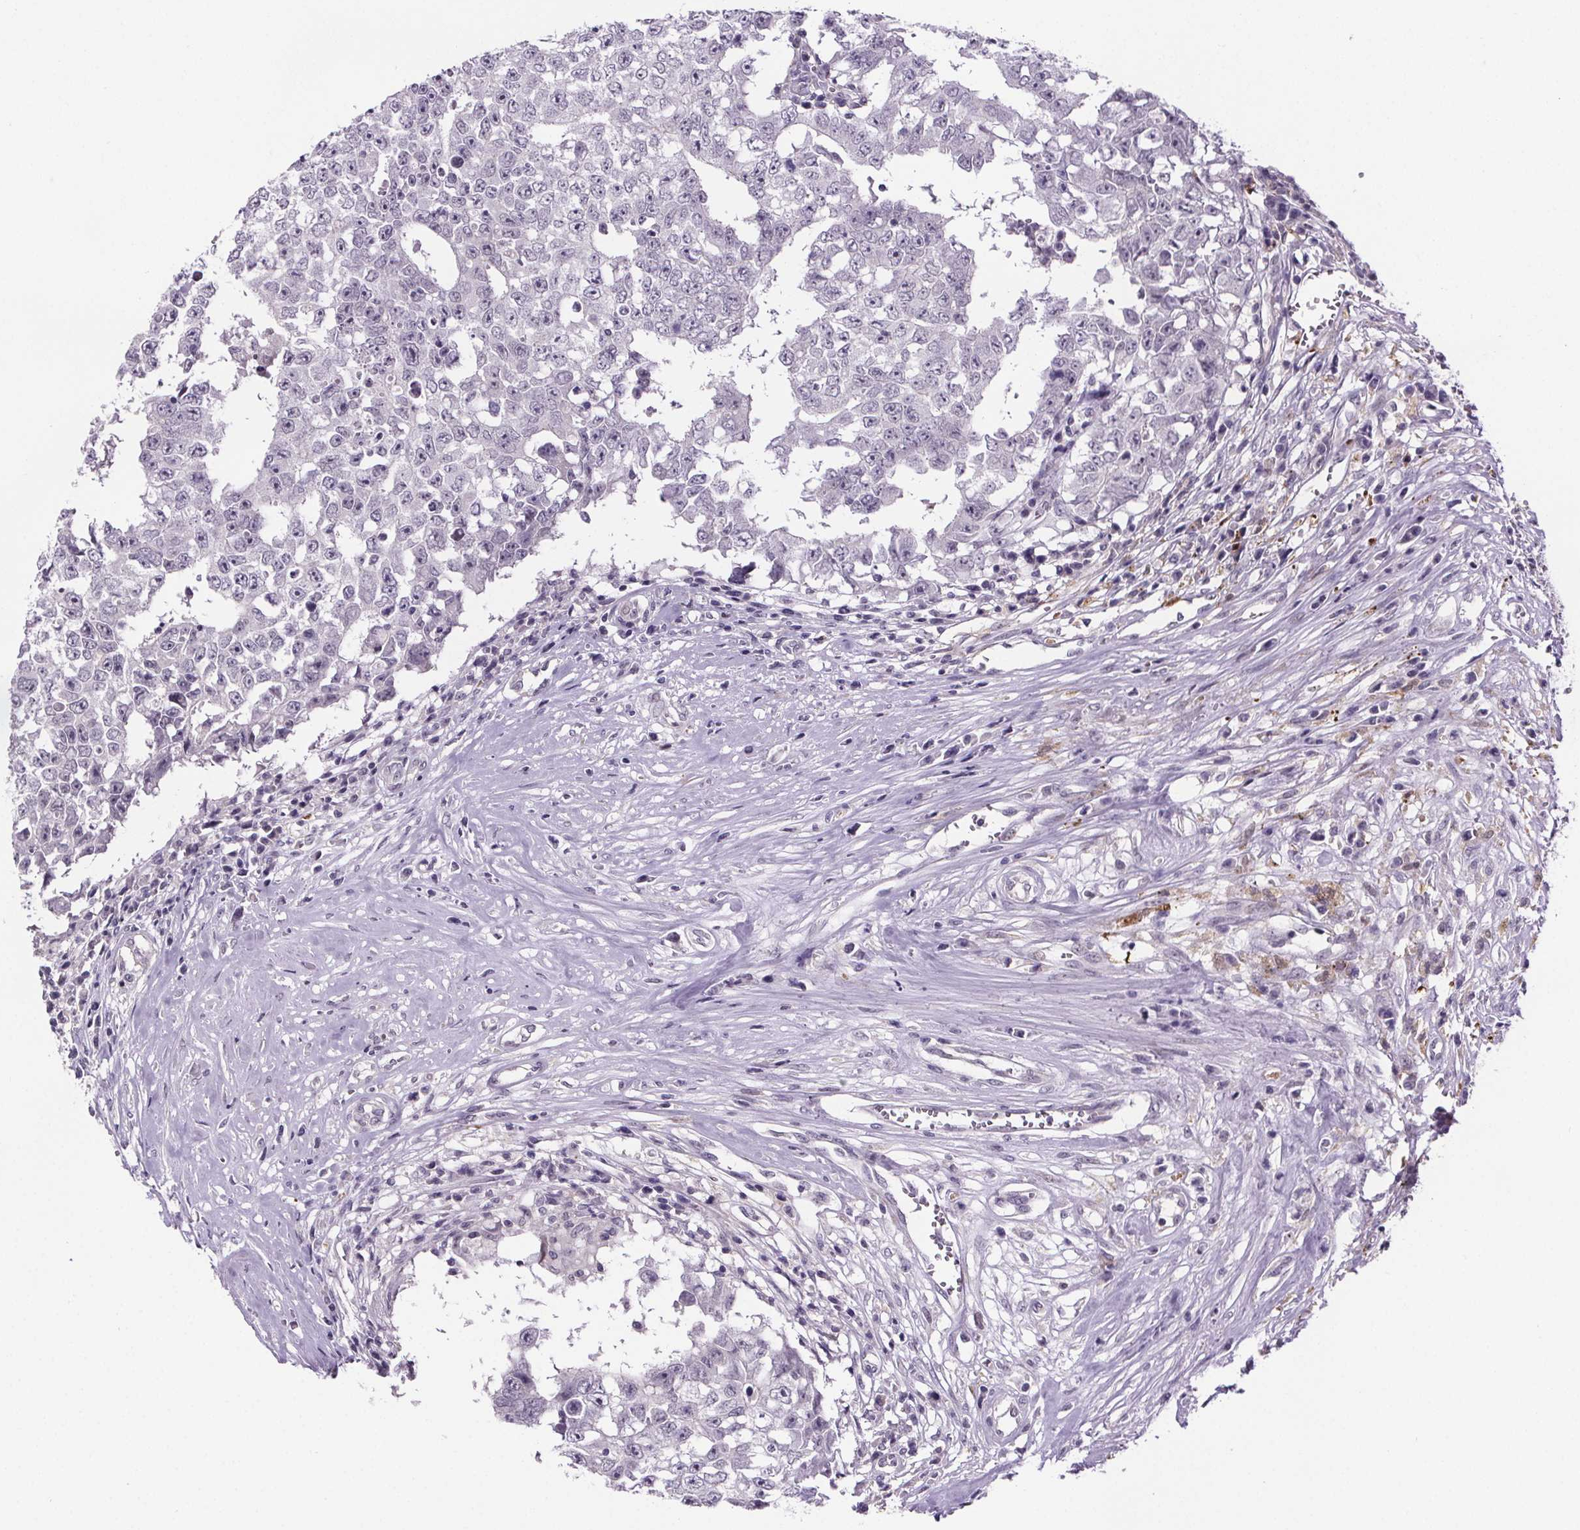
{"staining": {"intensity": "negative", "quantity": "none", "location": "none"}, "tissue": "testis cancer", "cell_type": "Tumor cells", "image_type": "cancer", "snomed": [{"axis": "morphology", "description": "Carcinoma, Embryonal, NOS"}, {"axis": "topography", "description": "Testis"}], "caption": "Tumor cells show no significant expression in testis embryonal carcinoma.", "gene": "TTC12", "patient": {"sex": "male", "age": 36}}